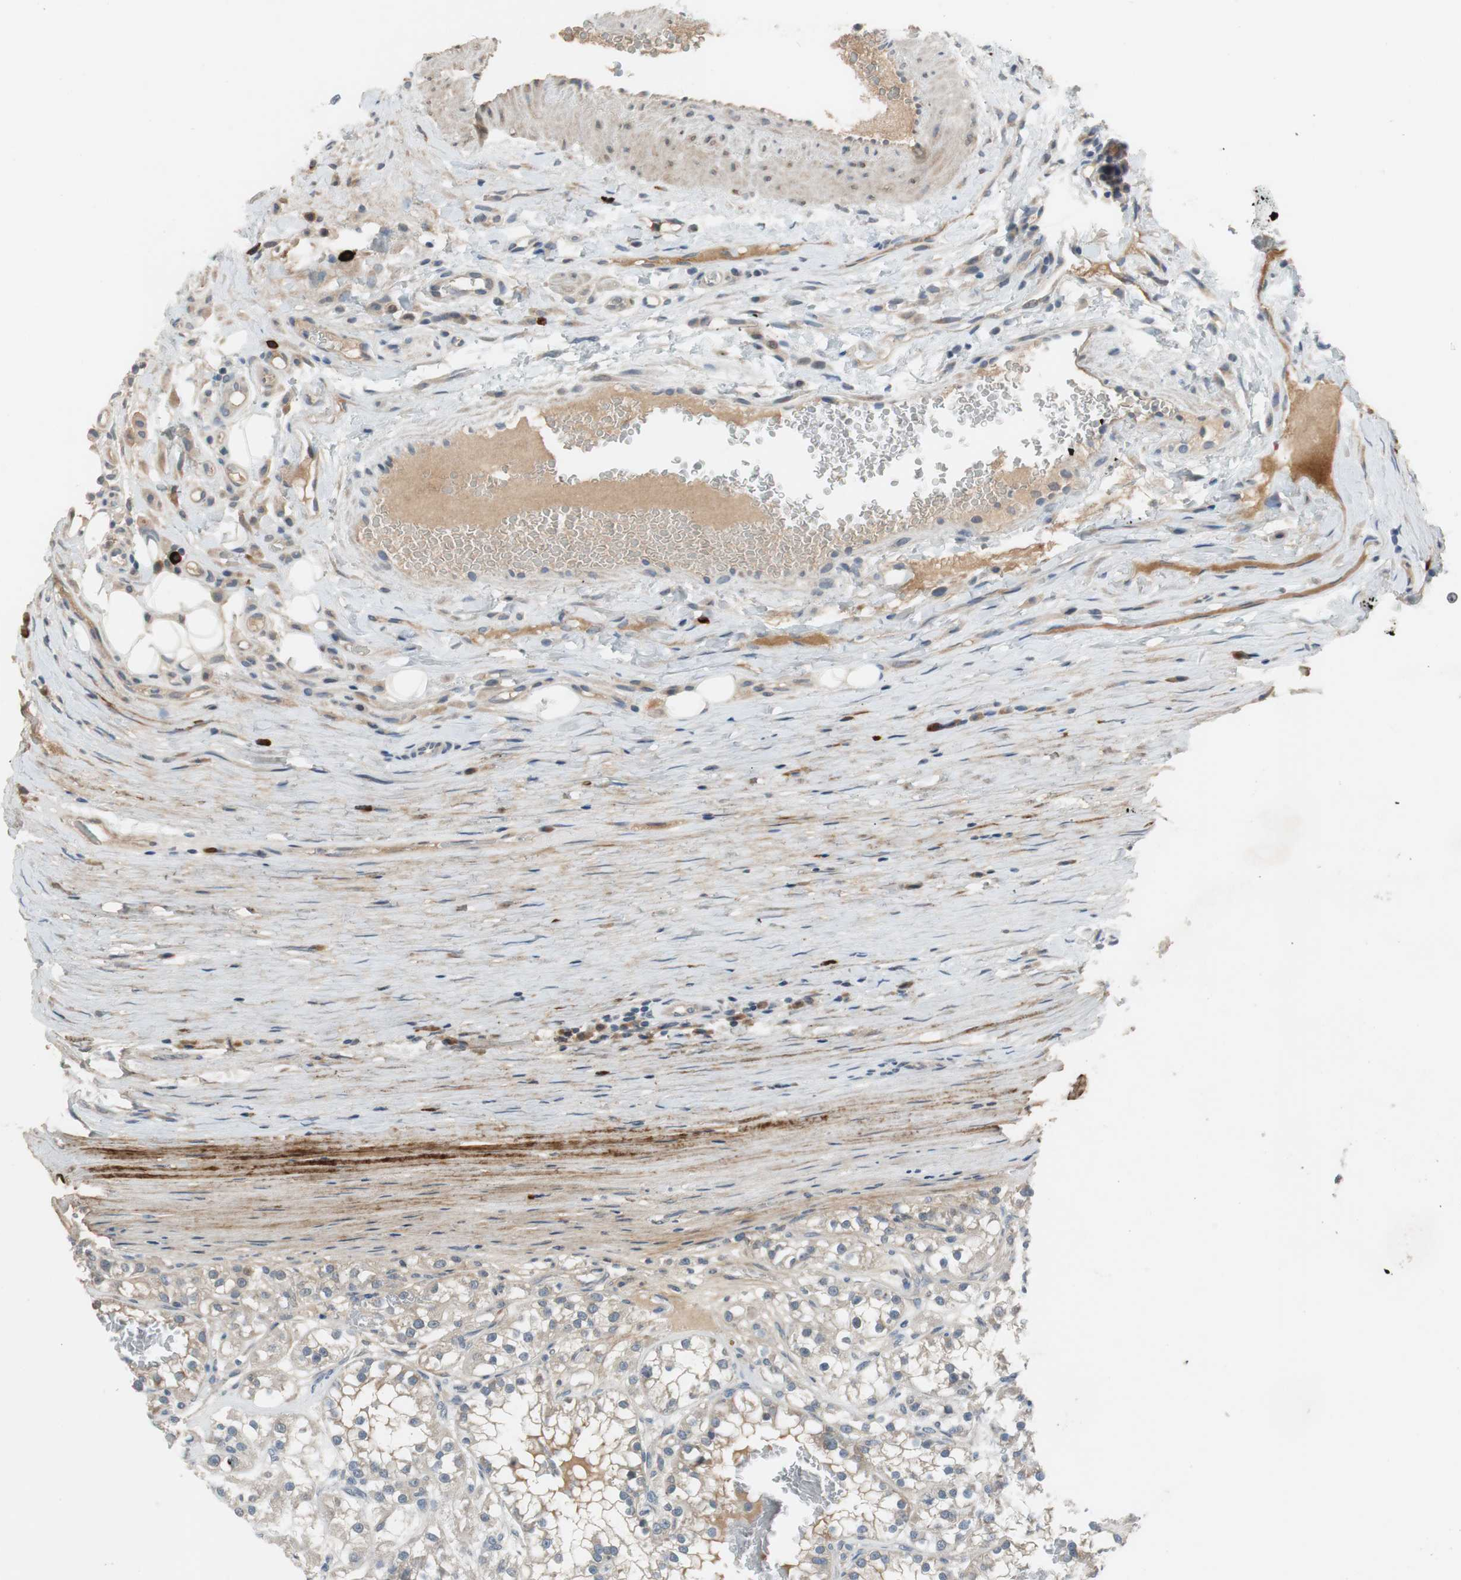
{"staining": {"intensity": "negative", "quantity": "none", "location": "none"}, "tissue": "renal cancer", "cell_type": "Tumor cells", "image_type": "cancer", "snomed": [{"axis": "morphology", "description": "Adenocarcinoma, NOS"}, {"axis": "topography", "description": "Kidney"}], "caption": "Human renal adenocarcinoma stained for a protein using immunohistochemistry reveals no staining in tumor cells.", "gene": "COL12A1", "patient": {"sex": "female", "age": 52}}